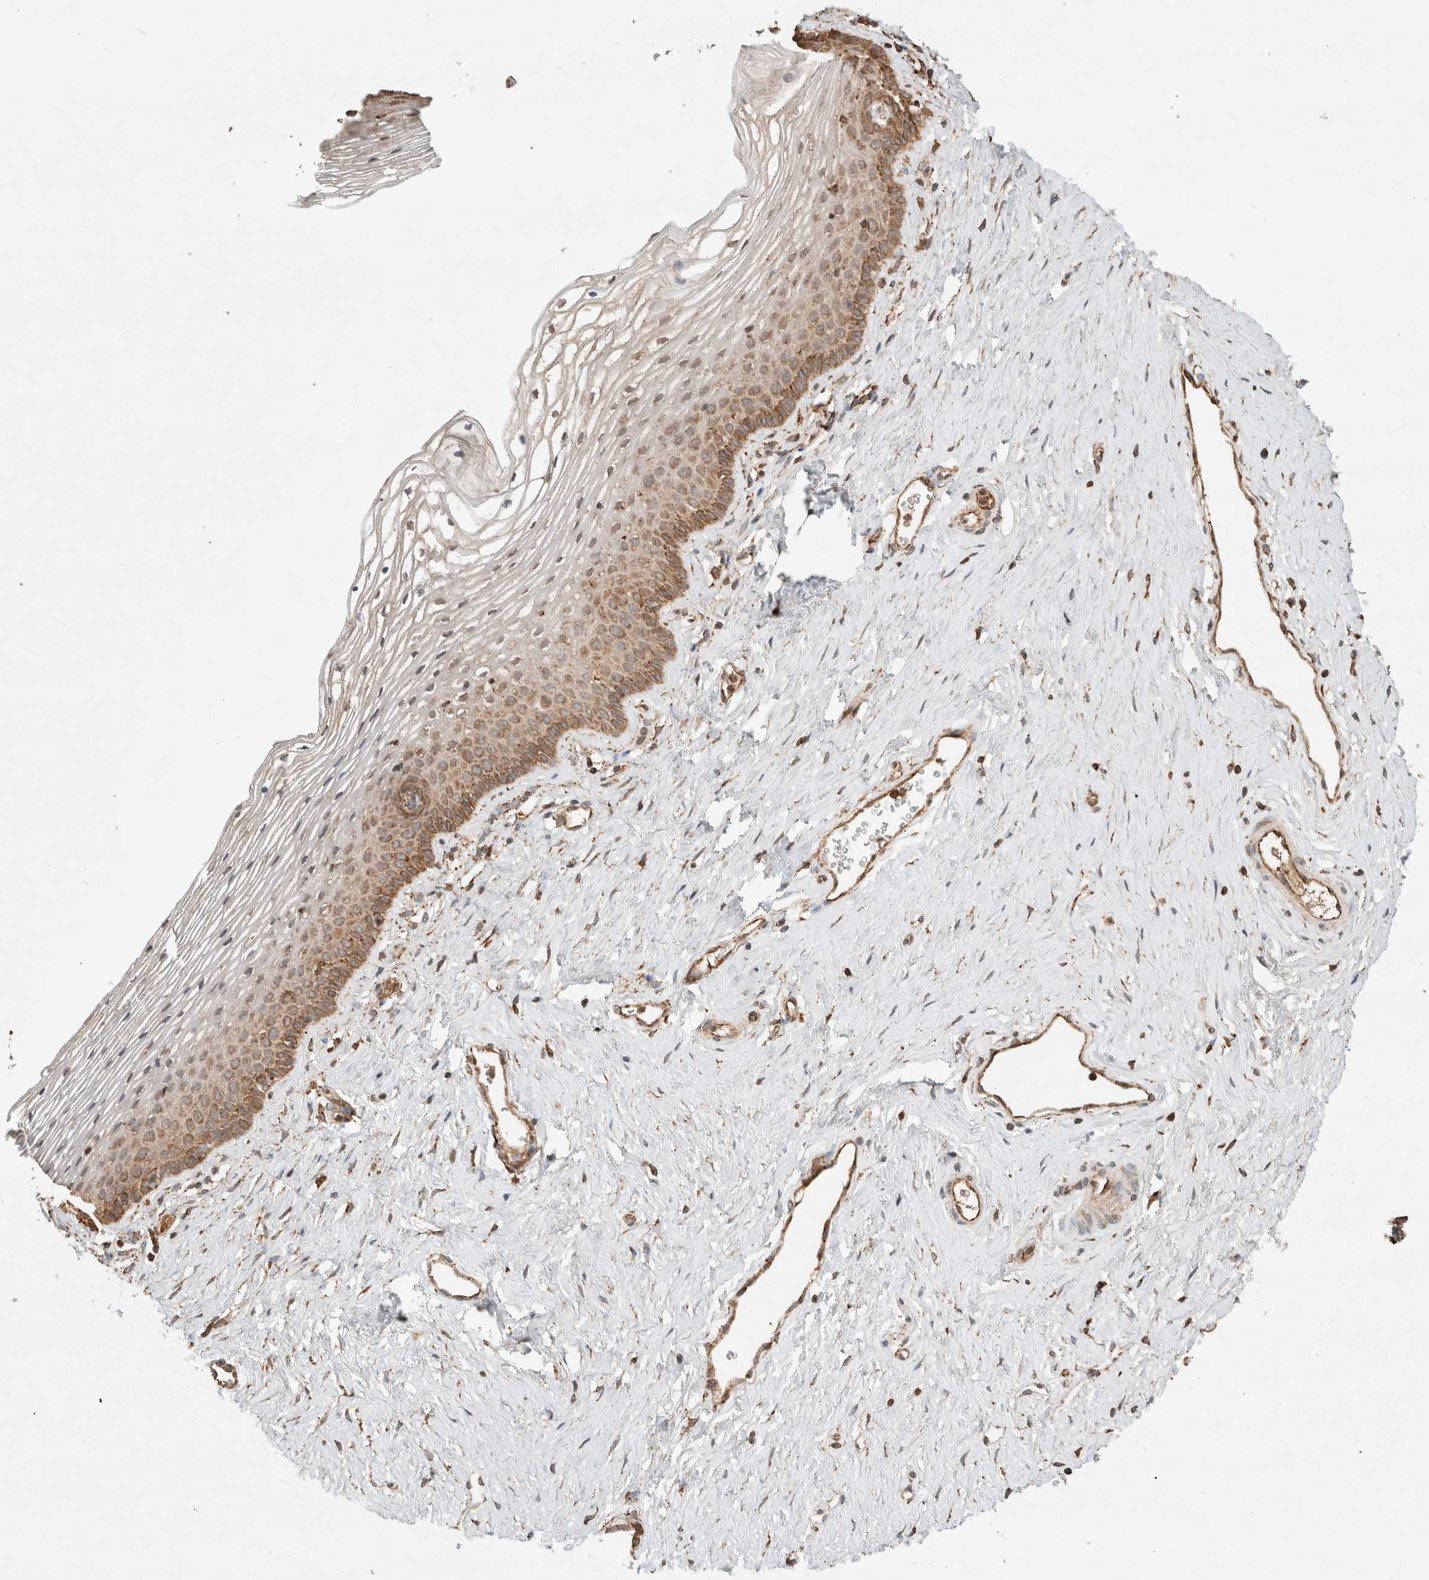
{"staining": {"intensity": "weak", "quantity": "25%-75%", "location": "cytoplasmic/membranous"}, "tissue": "vagina", "cell_type": "Squamous epithelial cells", "image_type": "normal", "snomed": [{"axis": "morphology", "description": "Normal tissue, NOS"}, {"axis": "topography", "description": "Vagina"}], "caption": "Vagina stained with immunohistochemistry (IHC) exhibits weak cytoplasmic/membranous expression in about 25%-75% of squamous epithelial cells. The staining was performed using DAB to visualize the protein expression in brown, while the nuclei were stained in blue with hematoxylin (Magnification: 20x).", "gene": "ERAP1", "patient": {"sex": "female", "age": 32}}